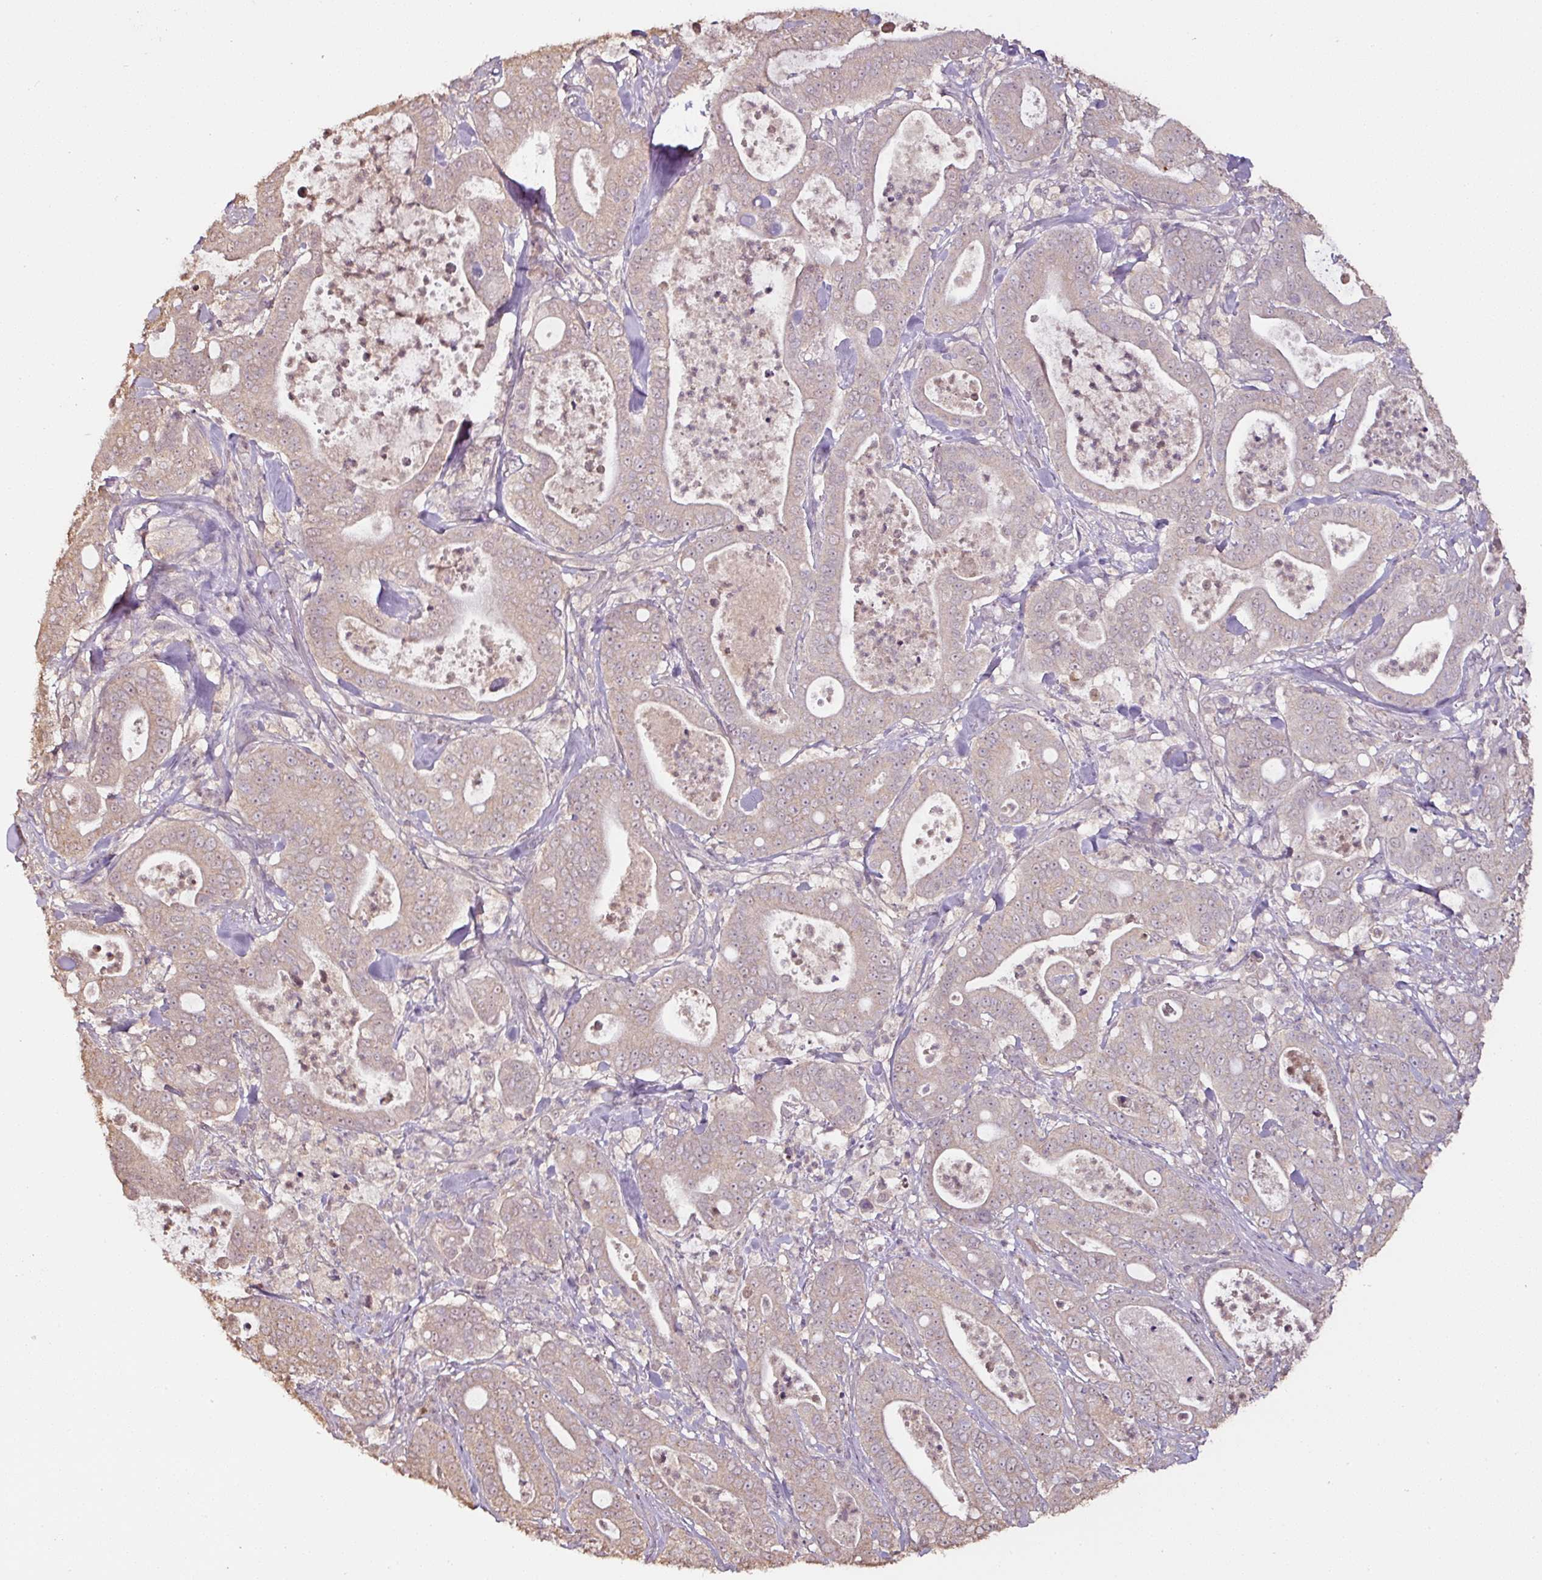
{"staining": {"intensity": "weak", "quantity": "25%-75%", "location": "cytoplasmic/membranous,nuclear"}, "tissue": "pancreatic cancer", "cell_type": "Tumor cells", "image_type": "cancer", "snomed": [{"axis": "morphology", "description": "Adenocarcinoma, NOS"}, {"axis": "topography", "description": "Pancreas"}], "caption": "IHC of human adenocarcinoma (pancreatic) exhibits low levels of weak cytoplasmic/membranous and nuclear staining in about 25%-75% of tumor cells. (DAB (3,3'-diaminobenzidine) IHC with brightfield microscopy, high magnification).", "gene": "RPL38", "patient": {"sex": "male", "age": 71}}